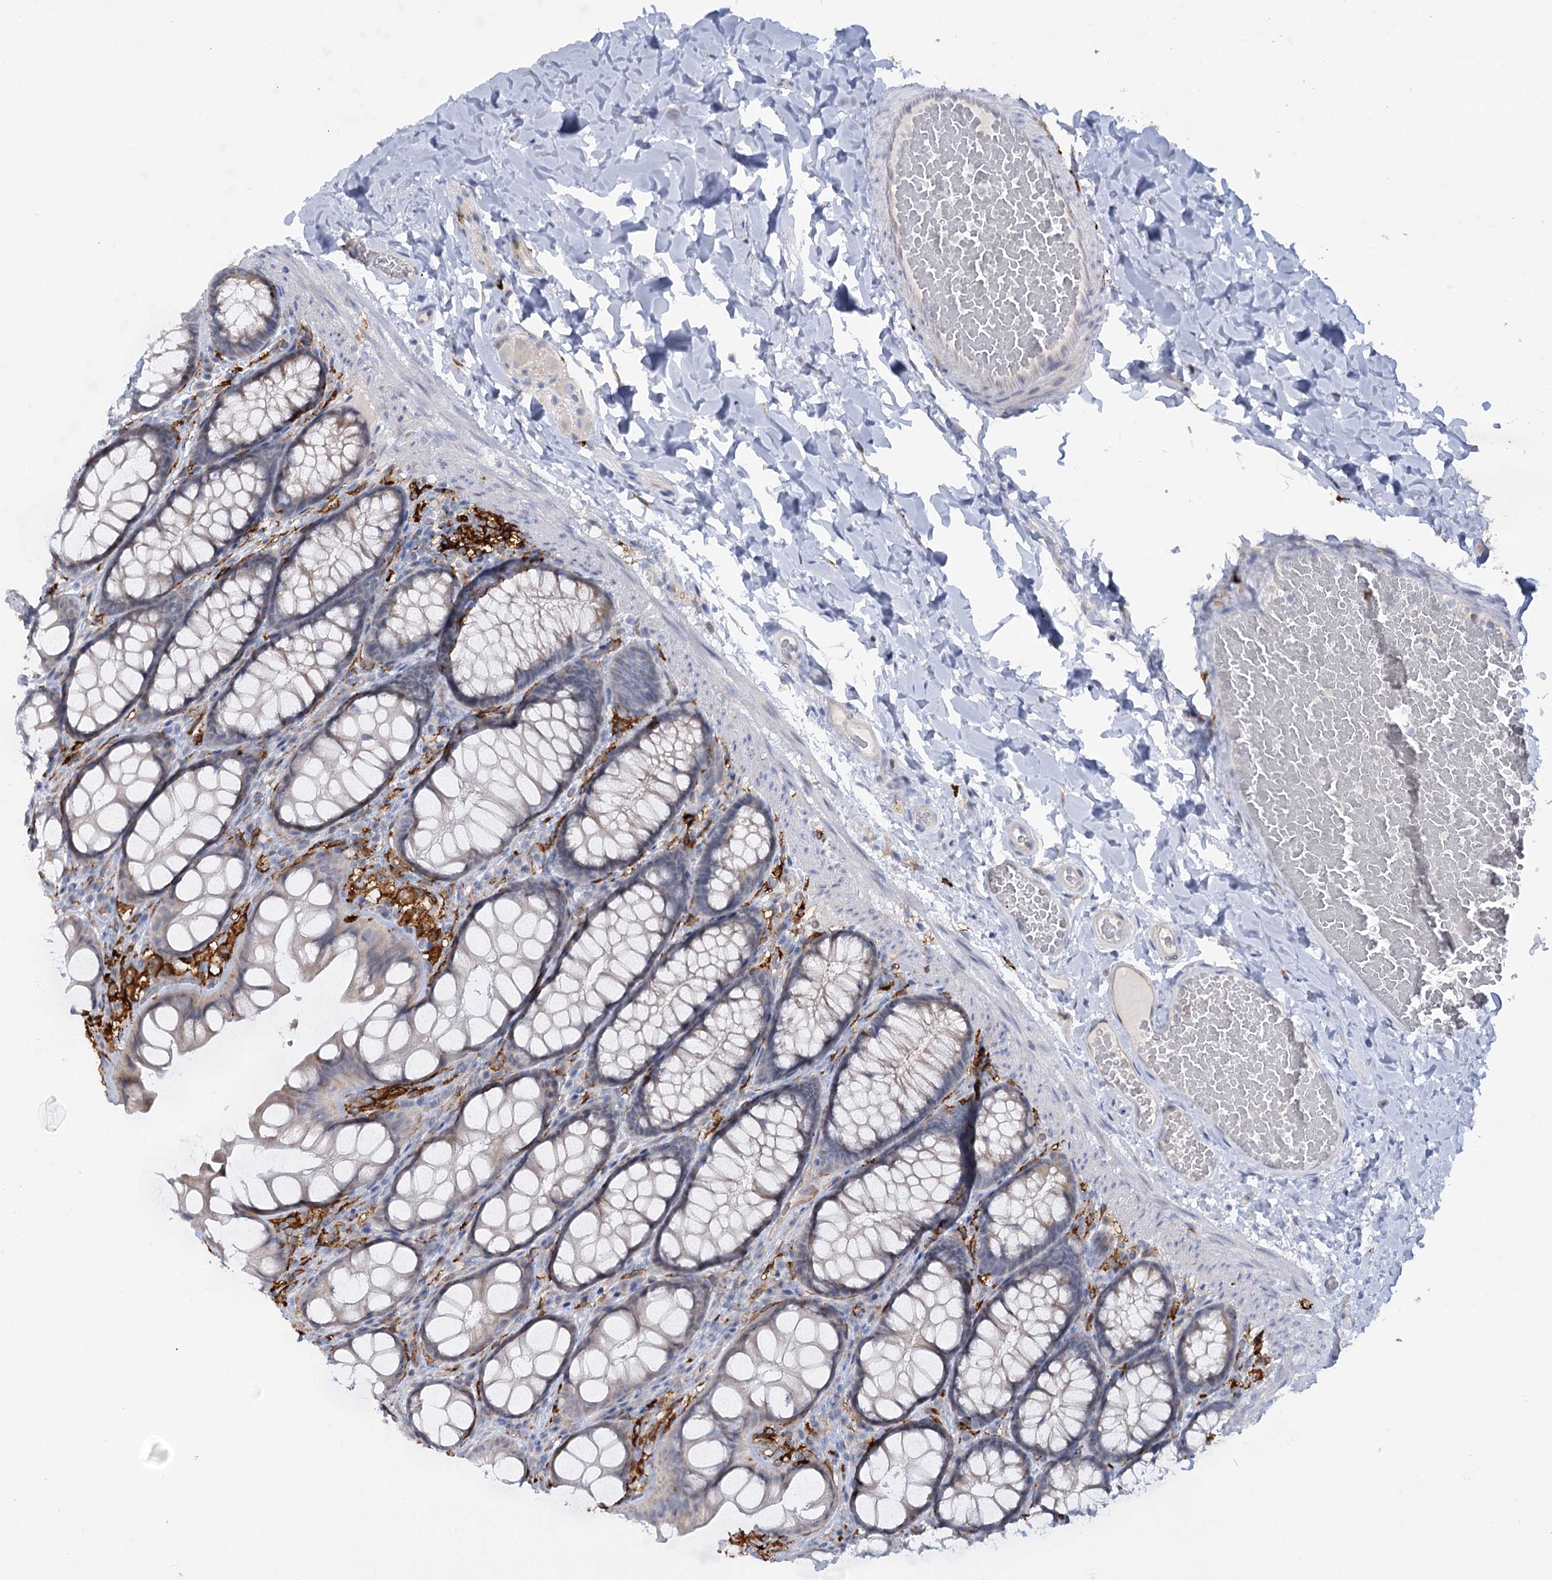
{"staining": {"intensity": "negative", "quantity": "none", "location": "none"}, "tissue": "colon", "cell_type": "Endothelial cells", "image_type": "normal", "snomed": [{"axis": "morphology", "description": "Normal tissue, NOS"}, {"axis": "topography", "description": "Colon"}], "caption": "Colon stained for a protein using immunohistochemistry displays no expression endothelial cells.", "gene": "PIWIL4", "patient": {"sex": "male", "age": 47}}